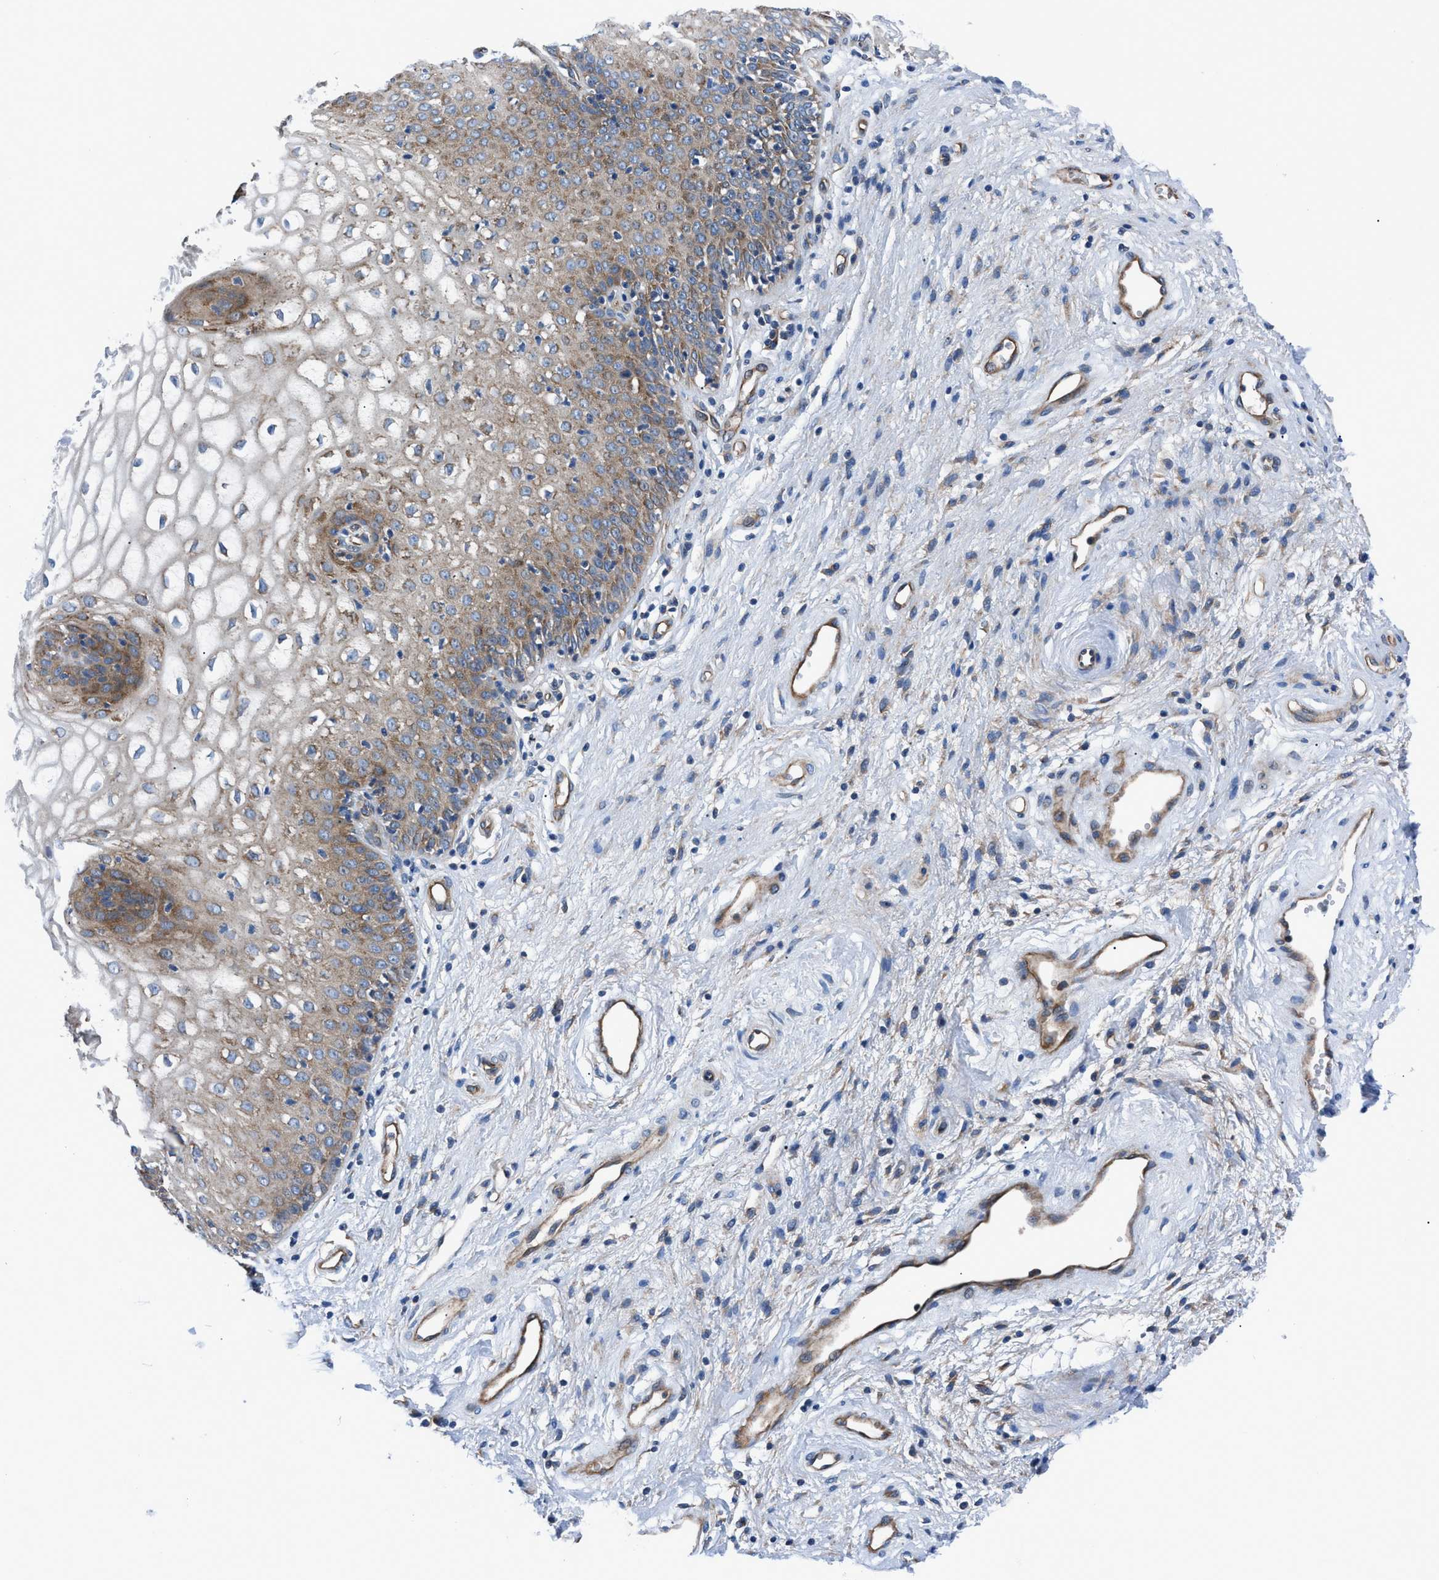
{"staining": {"intensity": "moderate", "quantity": ">75%", "location": "cytoplasmic/membranous"}, "tissue": "vagina", "cell_type": "Squamous epithelial cells", "image_type": "normal", "snomed": [{"axis": "morphology", "description": "Normal tissue, NOS"}, {"axis": "topography", "description": "Vagina"}], "caption": "DAB immunohistochemical staining of normal vagina demonstrates moderate cytoplasmic/membranous protein expression in about >75% of squamous epithelial cells. (DAB = brown stain, brightfield microscopy at high magnification).", "gene": "TRIP4", "patient": {"sex": "female", "age": 34}}